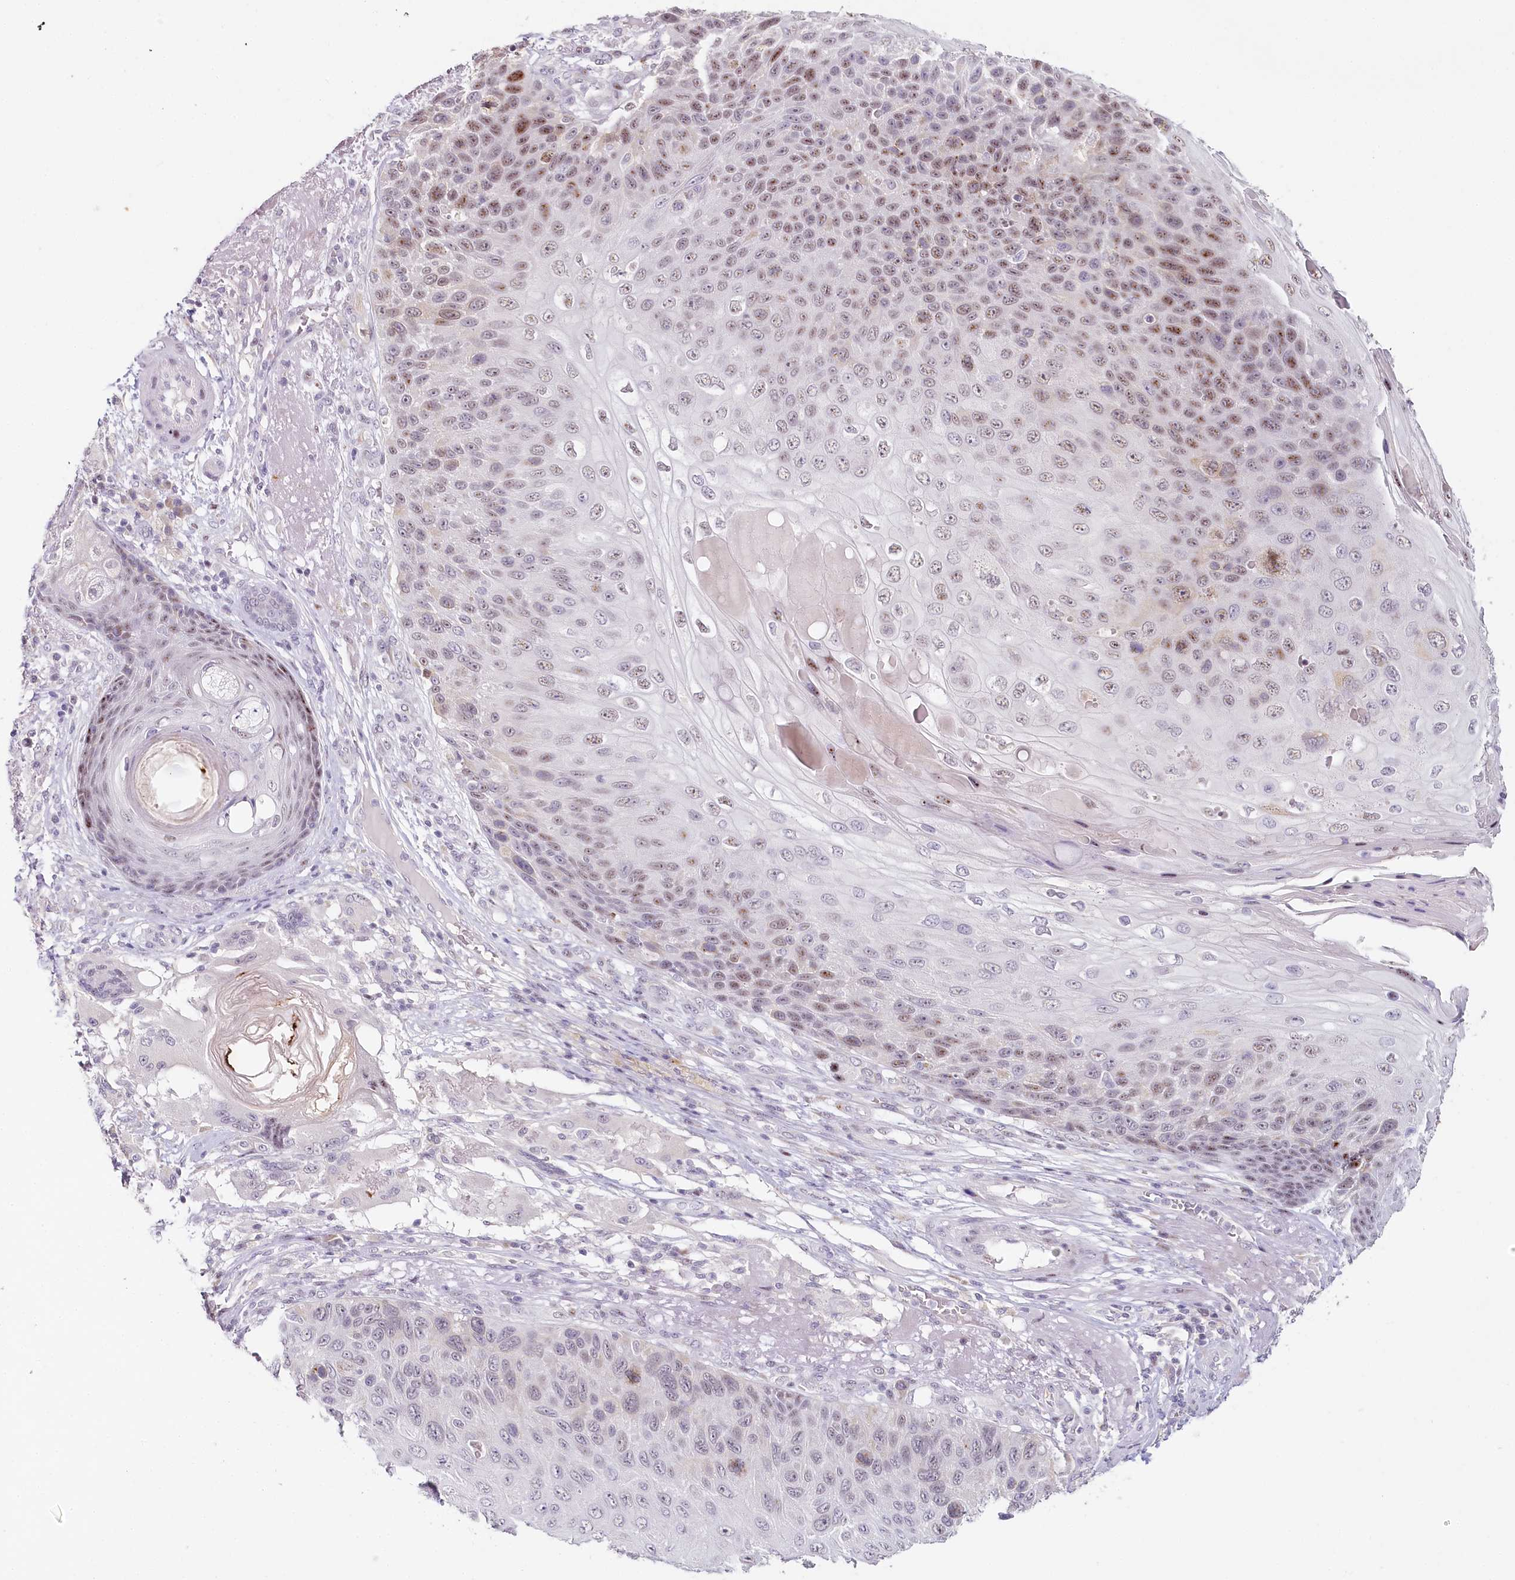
{"staining": {"intensity": "moderate", "quantity": "25%-75%", "location": "nuclear"}, "tissue": "skin cancer", "cell_type": "Tumor cells", "image_type": "cancer", "snomed": [{"axis": "morphology", "description": "Squamous cell carcinoma, NOS"}, {"axis": "topography", "description": "Skin"}], "caption": "Moderate nuclear protein expression is appreciated in approximately 25%-75% of tumor cells in skin cancer.", "gene": "HPD", "patient": {"sex": "female", "age": 88}}